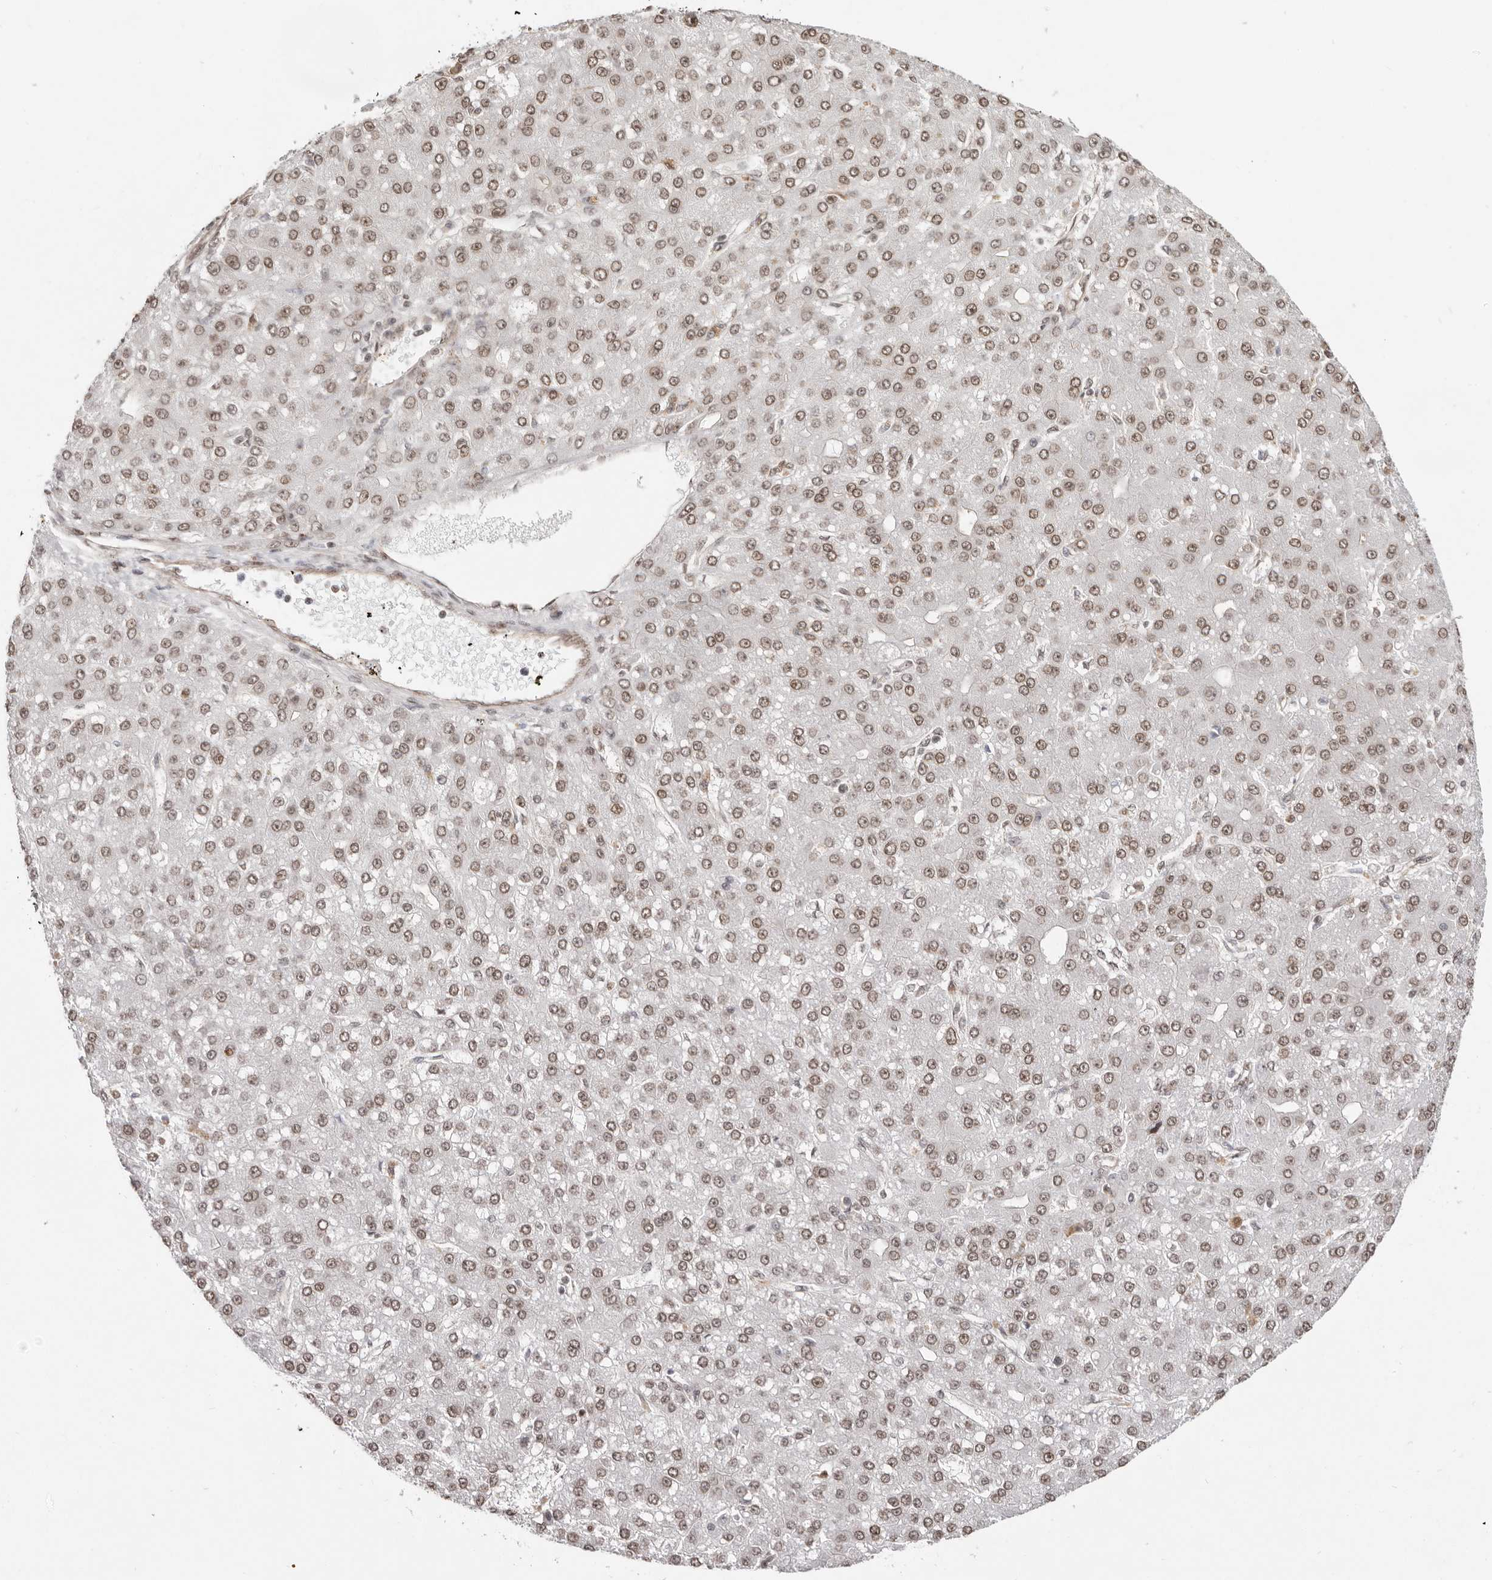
{"staining": {"intensity": "weak", "quantity": ">75%", "location": "nuclear"}, "tissue": "liver cancer", "cell_type": "Tumor cells", "image_type": "cancer", "snomed": [{"axis": "morphology", "description": "Carcinoma, Hepatocellular, NOS"}, {"axis": "topography", "description": "Liver"}], "caption": "An image showing weak nuclear staining in about >75% of tumor cells in liver cancer (hepatocellular carcinoma), as visualized by brown immunohistochemical staining.", "gene": "CHTOP", "patient": {"sex": "male", "age": 67}}